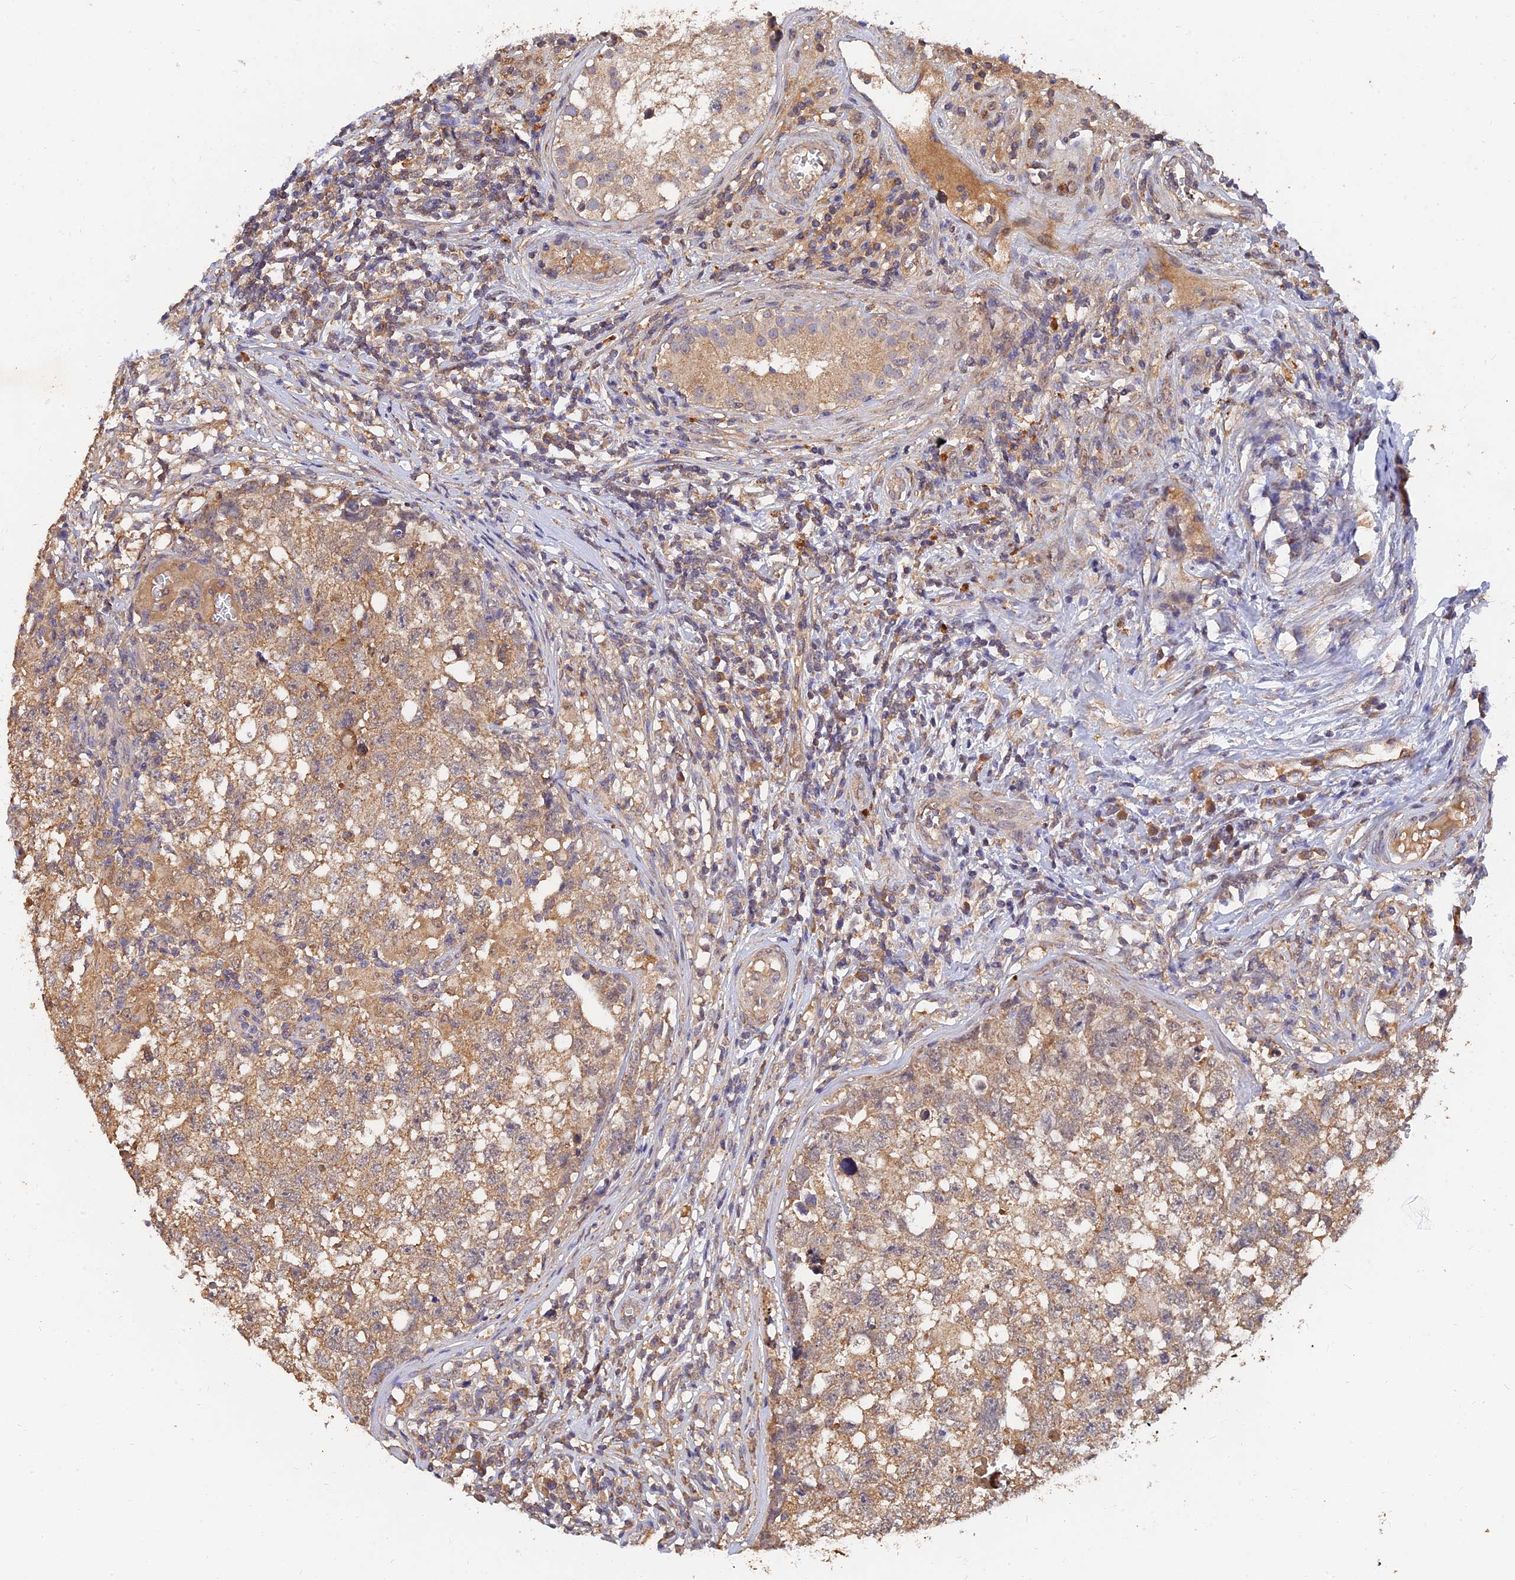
{"staining": {"intensity": "moderate", "quantity": ">75%", "location": "cytoplasmic/membranous"}, "tissue": "testis cancer", "cell_type": "Tumor cells", "image_type": "cancer", "snomed": [{"axis": "morphology", "description": "Seminoma, NOS"}, {"axis": "morphology", "description": "Carcinoma, Embryonal, NOS"}, {"axis": "topography", "description": "Testis"}], "caption": "Testis cancer (seminoma) tissue shows moderate cytoplasmic/membranous staining in about >75% of tumor cells", "gene": "SLC38A11", "patient": {"sex": "male", "age": 29}}